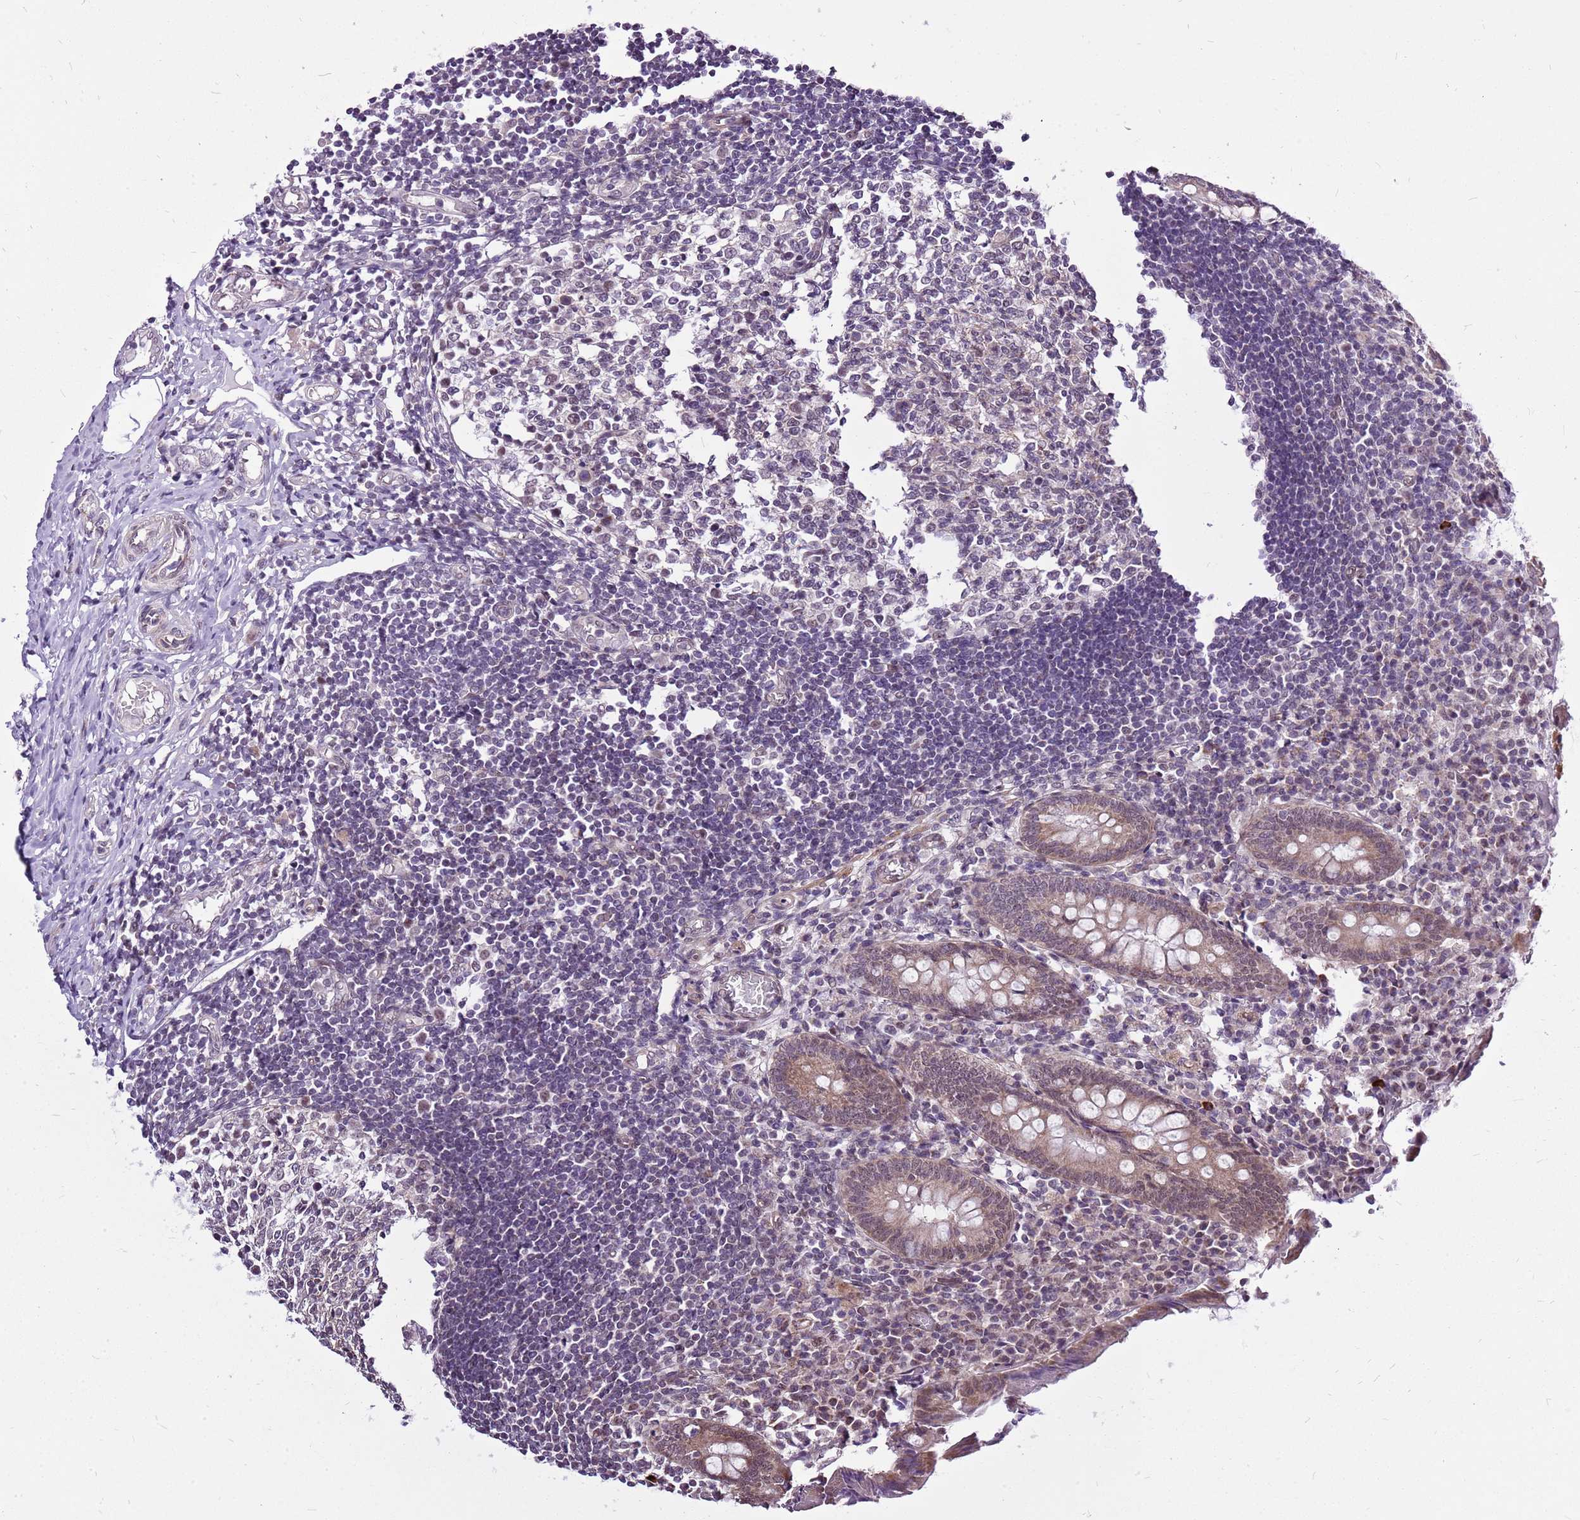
{"staining": {"intensity": "moderate", "quantity": "25%-75%", "location": "cytoplasmic/membranous,nuclear"}, "tissue": "appendix", "cell_type": "Glandular cells", "image_type": "normal", "snomed": [{"axis": "morphology", "description": "Normal tissue, NOS"}, {"axis": "topography", "description": "Appendix"}], "caption": "Glandular cells demonstrate medium levels of moderate cytoplasmic/membranous,nuclear expression in about 25%-75% of cells in normal appendix.", "gene": "CCDC166", "patient": {"sex": "female", "age": 17}}